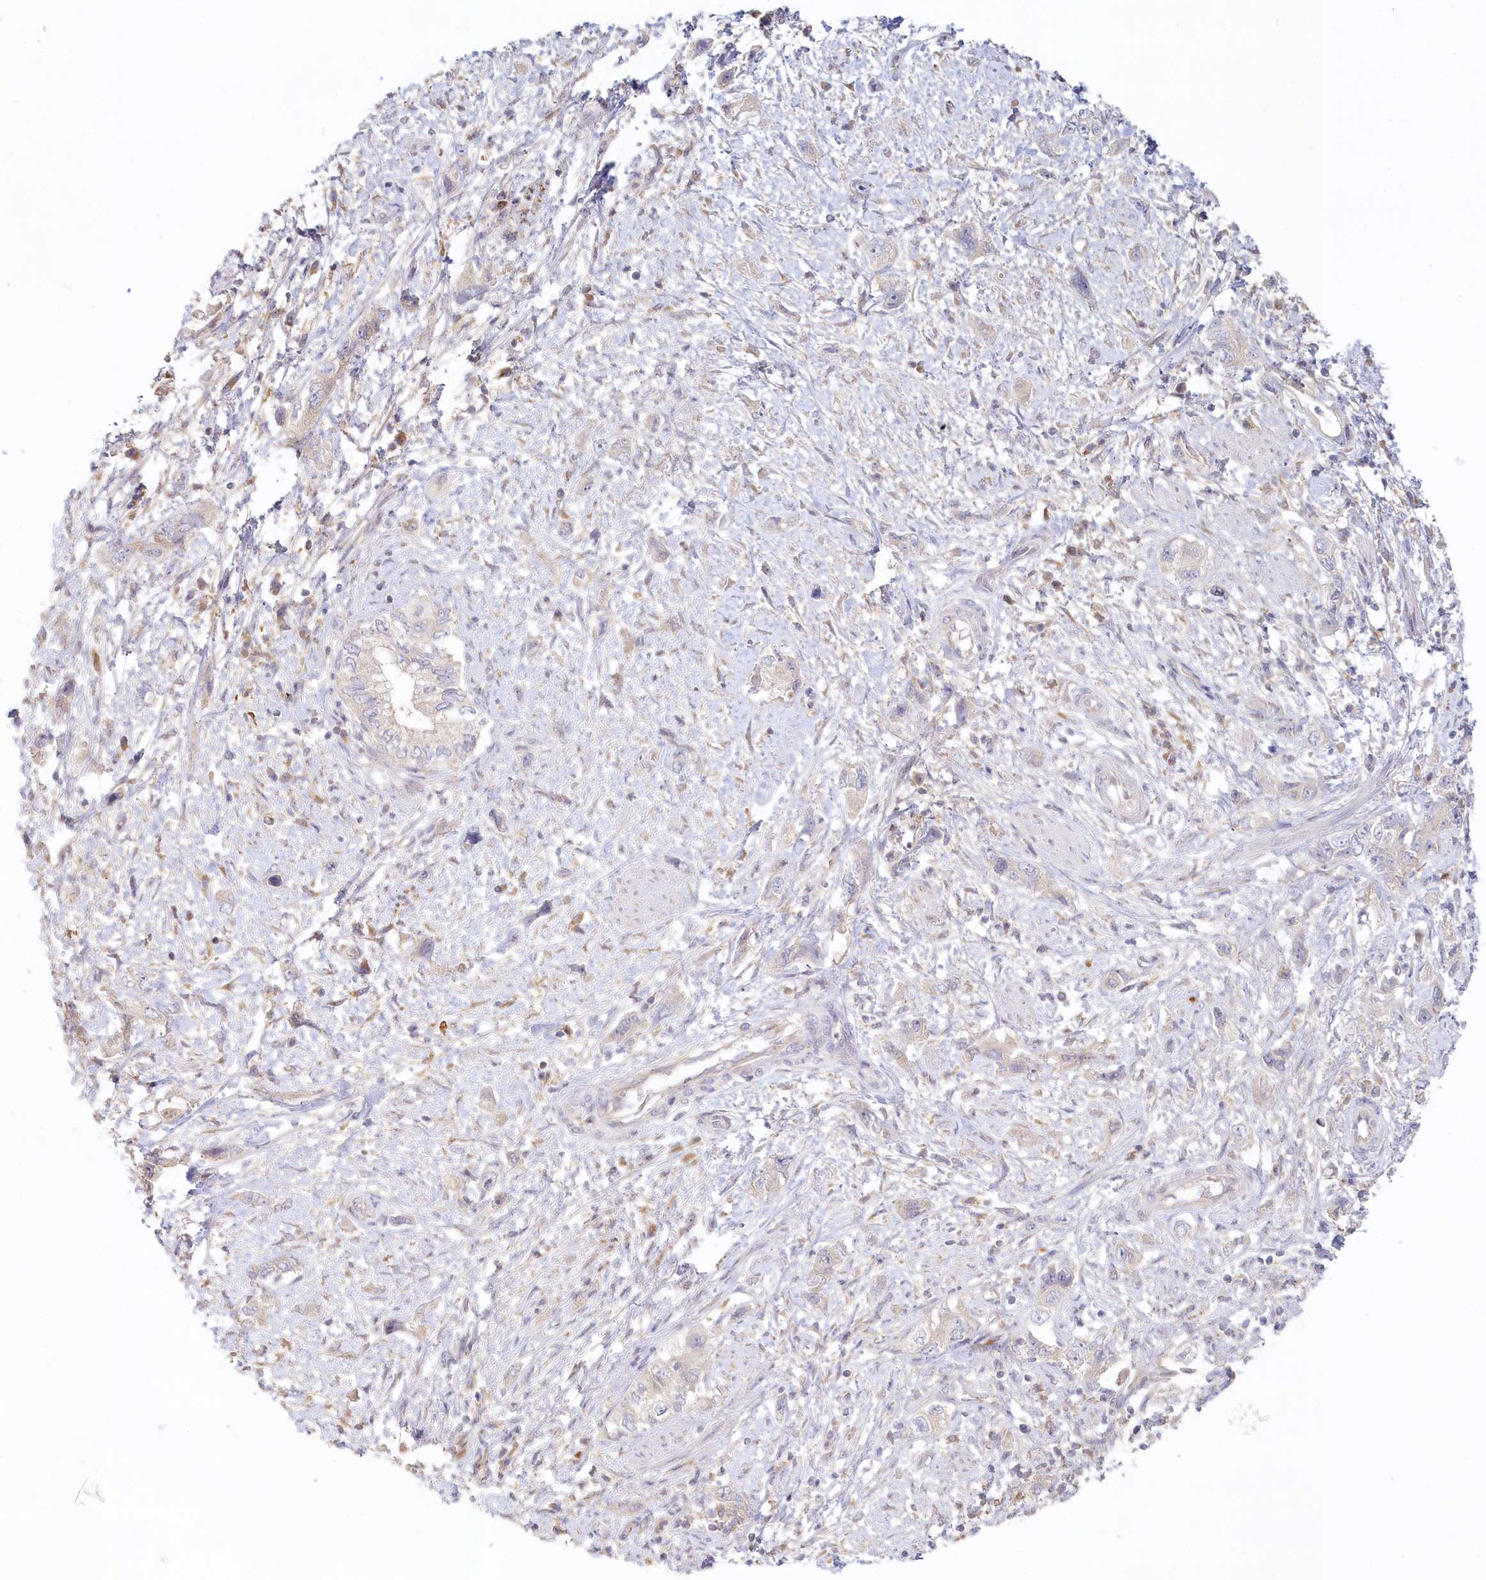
{"staining": {"intensity": "negative", "quantity": "none", "location": "none"}, "tissue": "pancreatic cancer", "cell_type": "Tumor cells", "image_type": "cancer", "snomed": [{"axis": "morphology", "description": "Adenocarcinoma, NOS"}, {"axis": "topography", "description": "Pancreas"}], "caption": "Histopathology image shows no protein expression in tumor cells of pancreatic cancer tissue.", "gene": "VSIG1", "patient": {"sex": "female", "age": 73}}